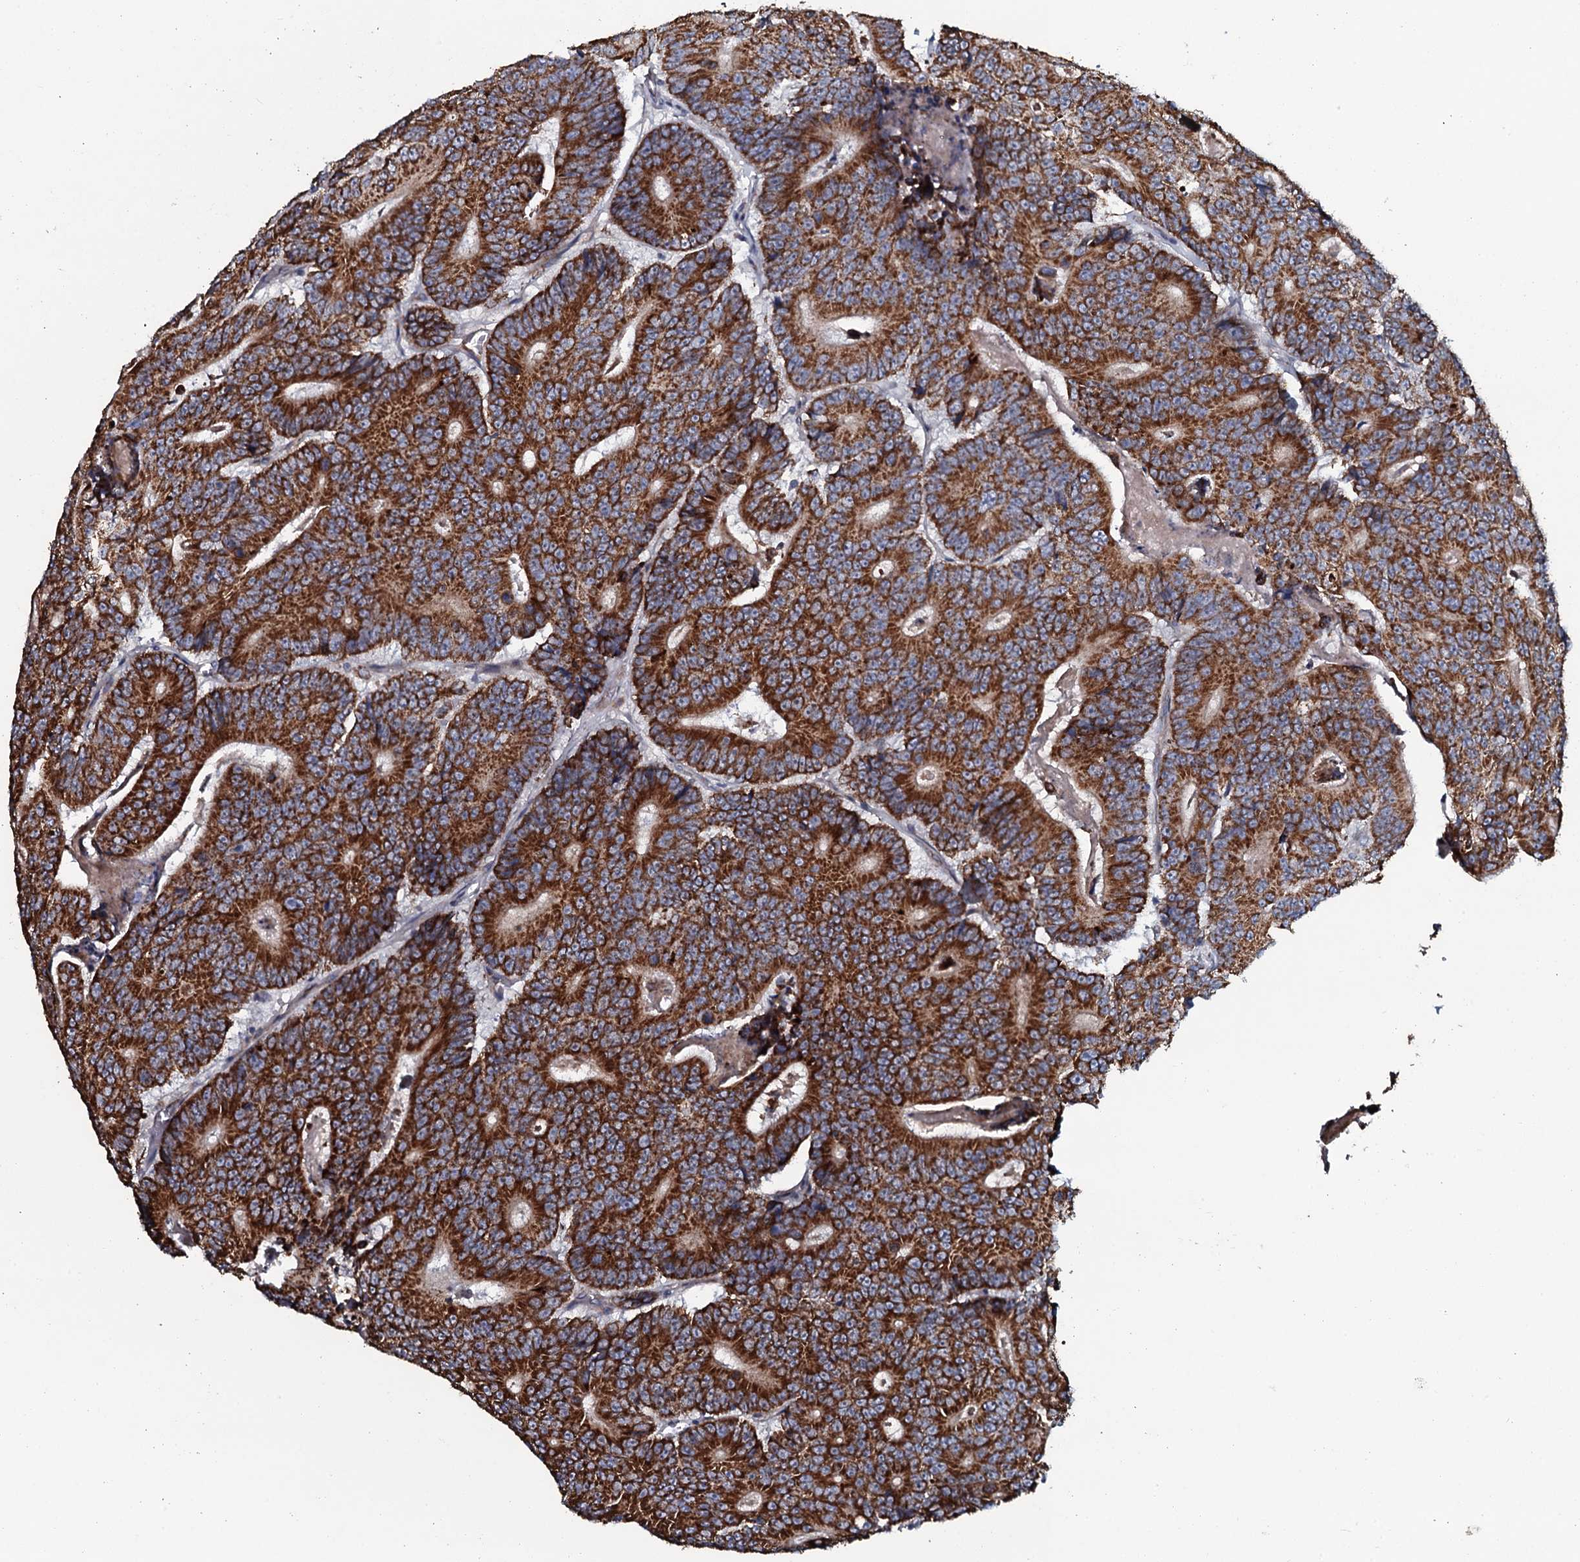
{"staining": {"intensity": "strong", "quantity": ">75%", "location": "cytoplasmic/membranous"}, "tissue": "colorectal cancer", "cell_type": "Tumor cells", "image_type": "cancer", "snomed": [{"axis": "morphology", "description": "Adenocarcinoma, NOS"}, {"axis": "topography", "description": "Colon"}], "caption": "This micrograph exhibits colorectal cancer stained with immunohistochemistry (IHC) to label a protein in brown. The cytoplasmic/membranous of tumor cells show strong positivity for the protein. Nuclei are counter-stained blue.", "gene": "KCTD4", "patient": {"sex": "male", "age": 83}}